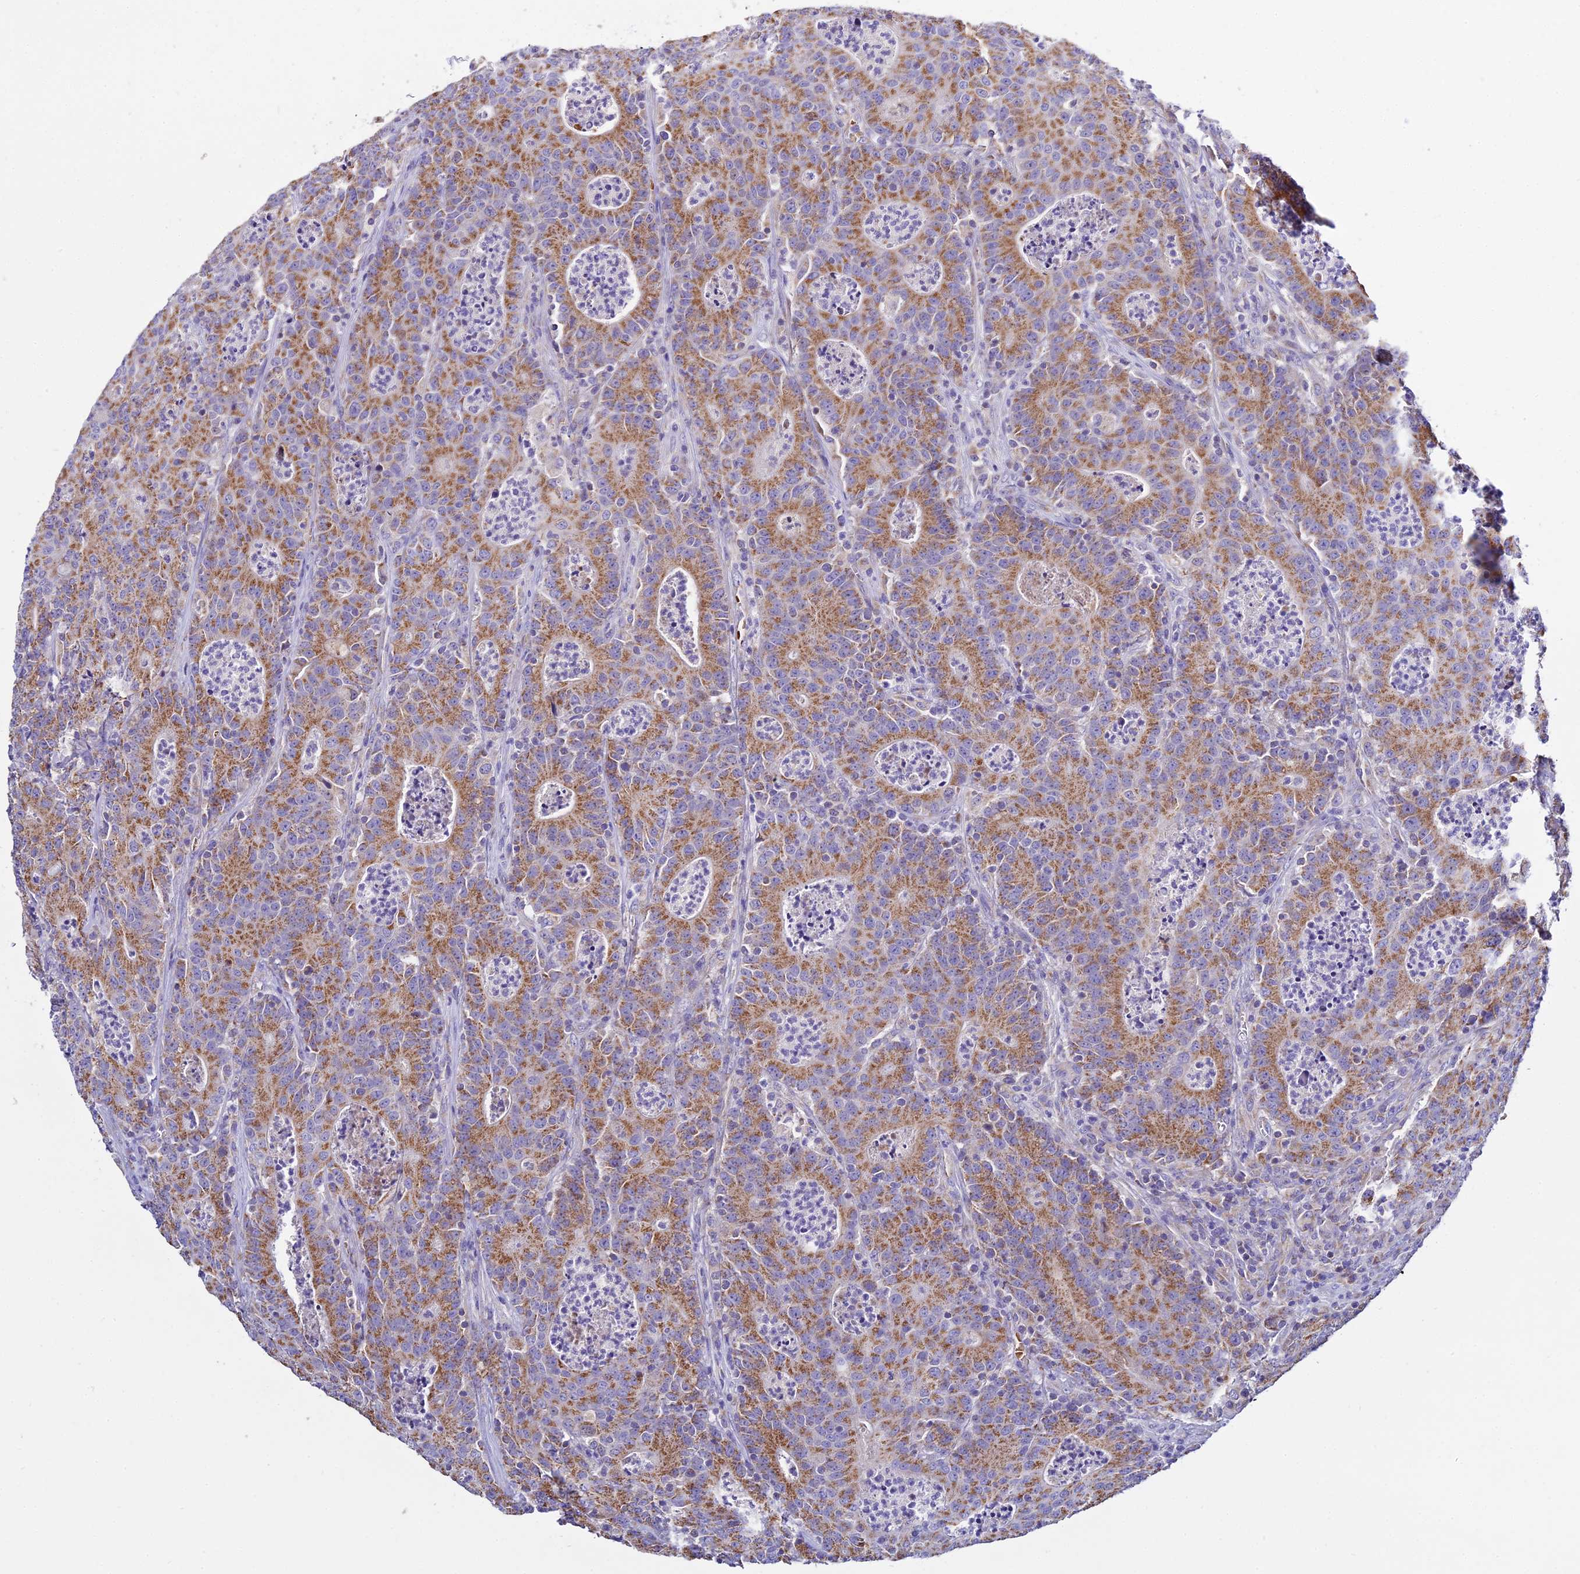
{"staining": {"intensity": "moderate", "quantity": ">75%", "location": "cytoplasmic/membranous"}, "tissue": "colorectal cancer", "cell_type": "Tumor cells", "image_type": "cancer", "snomed": [{"axis": "morphology", "description": "Adenocarcinoma, NOS"}, {"axis": "topography", "description": "Colon"}], "caption": "Colorectal cancer was stained to show a protein in brown. There is medium levels of moderate cytoplasmic/membranous staining in about >75% of tumor cells.", "gene": "TYW5", "patient": {"sex": "male", "age": 83}}